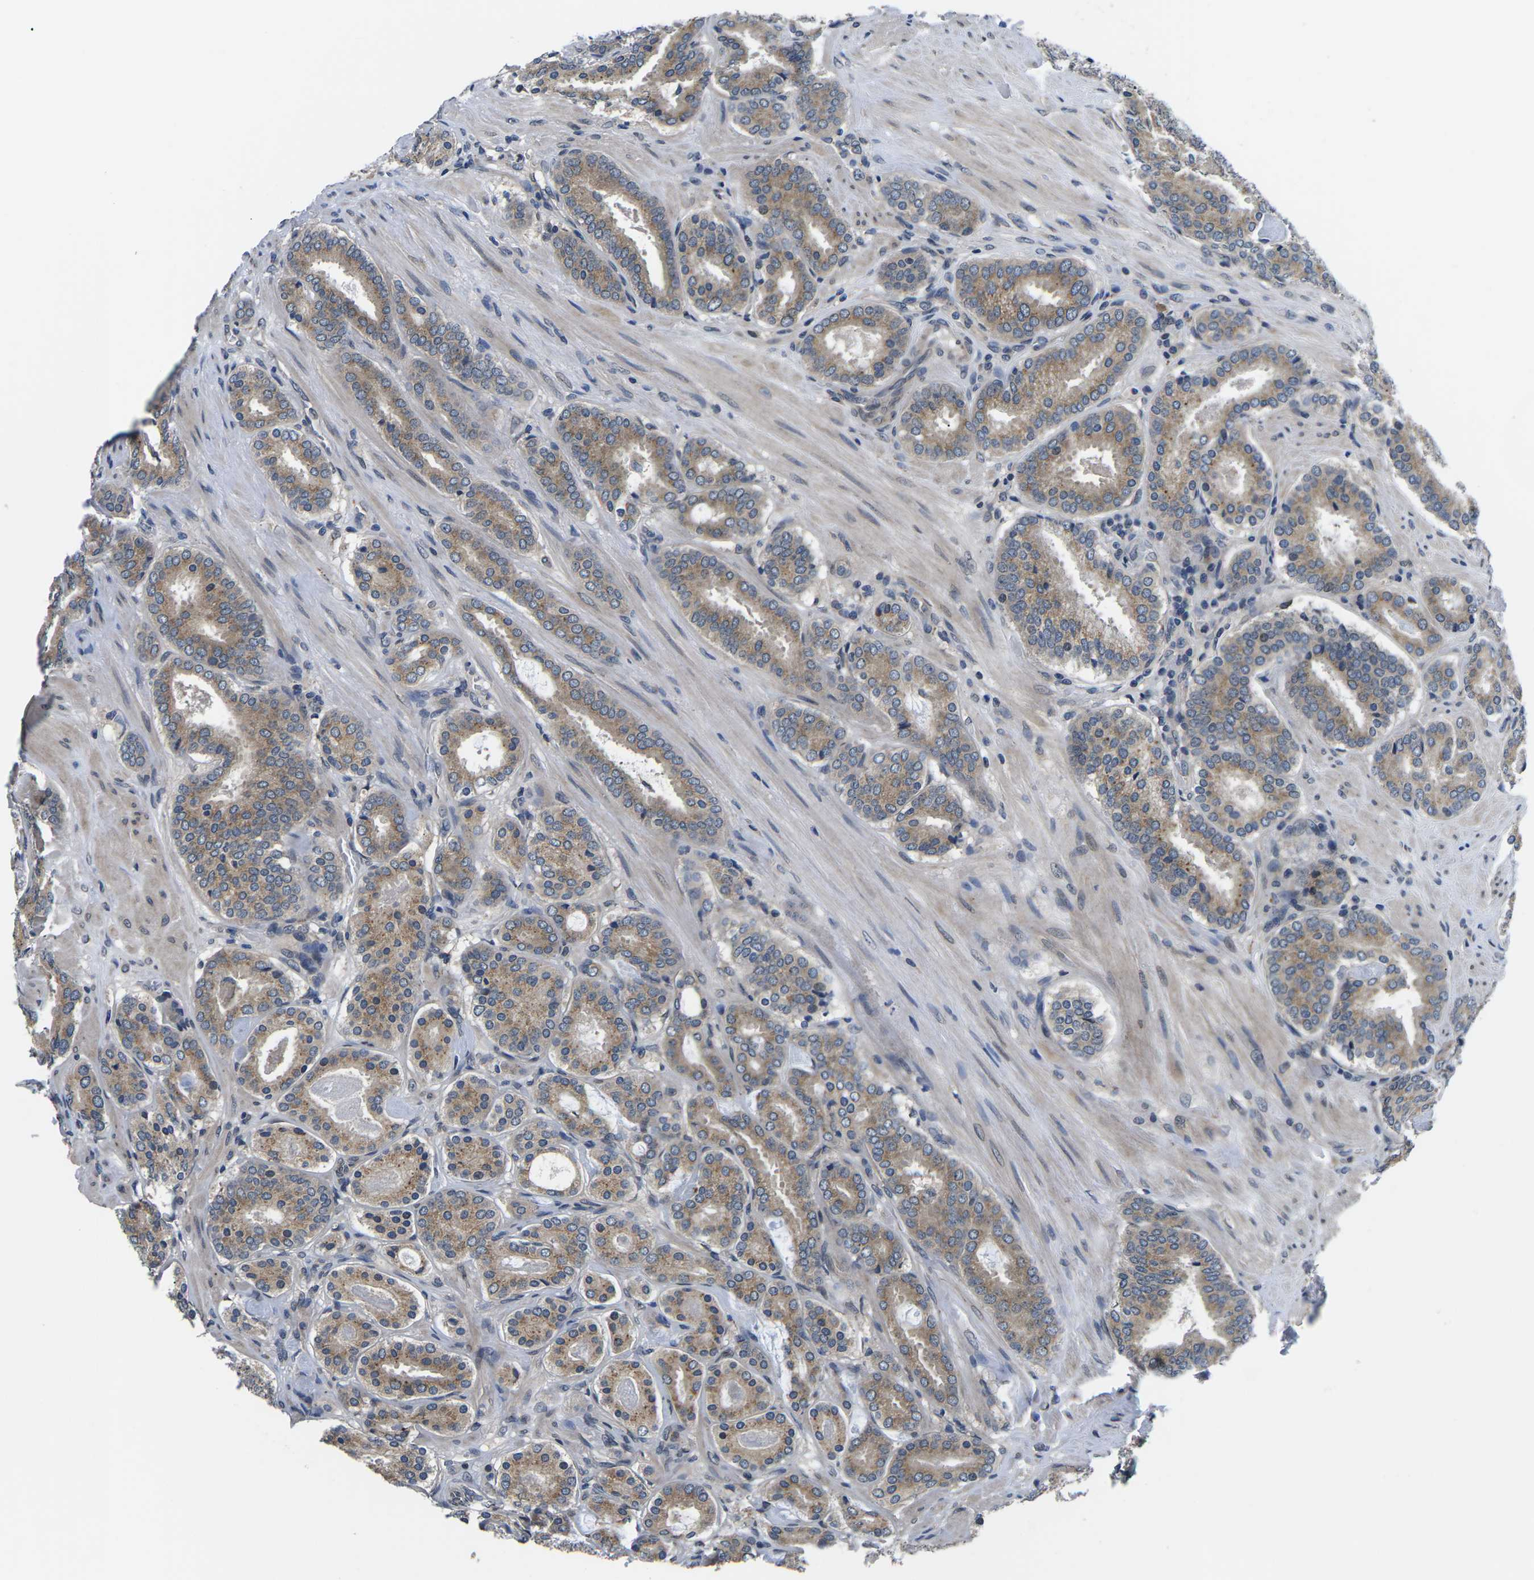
{"staining": {"intensity": "moderate", "quantity": ">75%", "location": "cytoplasmic/membranous"}, "tissue": "prostate cancer", "cell_type": "Tumor cells", "image_type": "cancer", "snomed": [{"axis": "morphology", "description": "Adenocarcinoma, Low grade"}, {"axis": "topography", "description": "Prostate"}], "caption": "Brown immunohistochemical staining in prostate adenocarcinoma (low-grade) displays moderate cytoplasmic/membranous positivity in about >75% of tumor cells.", "gene": "SNX10", "patient": {"sex": "male", "age": 69}}